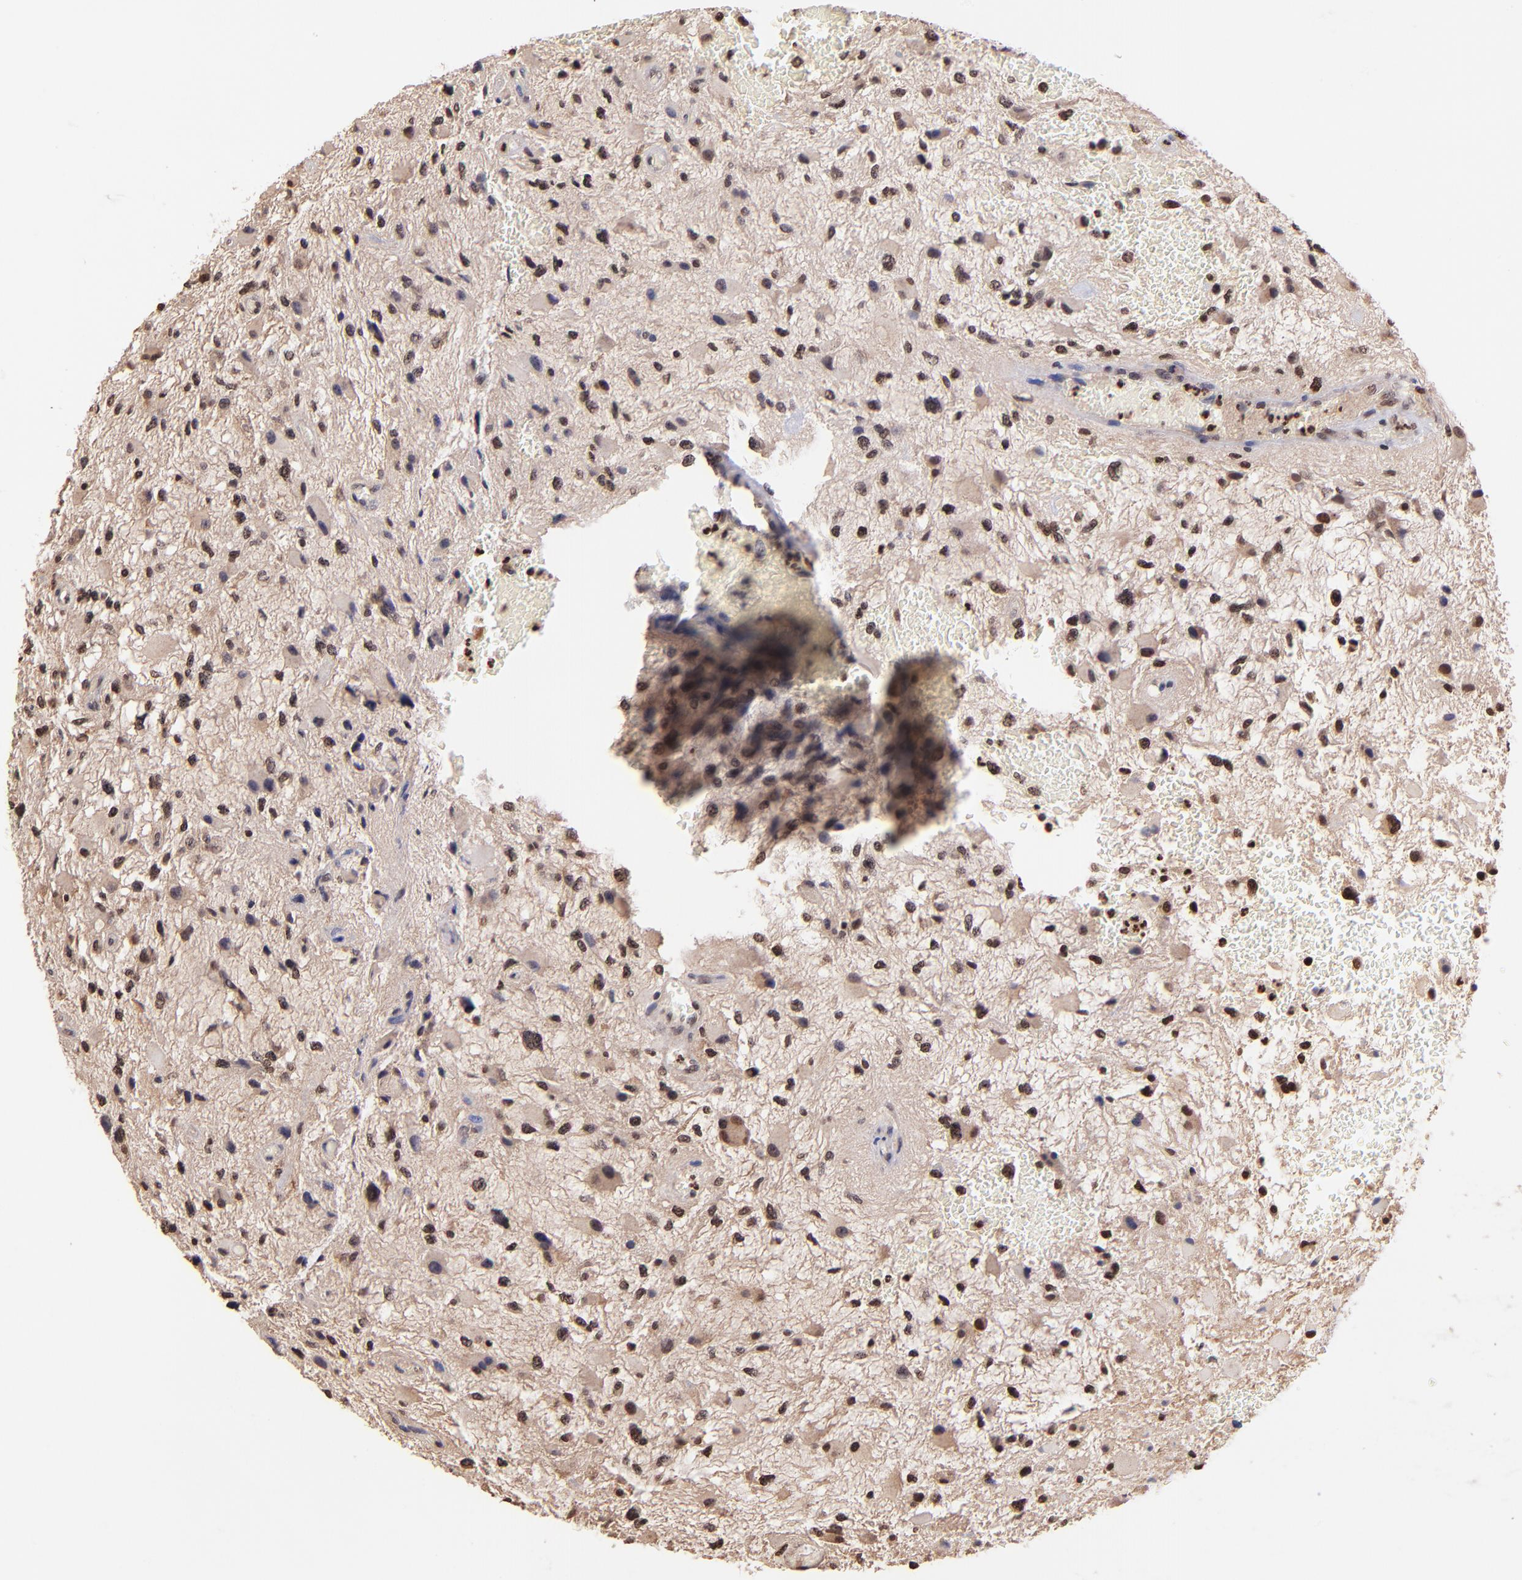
{"staining": {"intensity": "strong", "quantity": ">75%", "location": "nuclear"}, "tissue": "glioma", "cell_type": "Tumor cells", "image_type": "cancer", "snomed": [{"axis": "morphology", "description": "Glioma, malignant, High grade"}, {"axis": "topography", "description": "Brain"}], "caption": "Approximately >75% of tumor cells in human malignant glioma (high-grade) demonstrate strong nuclear protein expression as visualized by brown immunohistochemical staining.", "gene": "WDR25", "patient": {"sex": "female", "age": 60}}